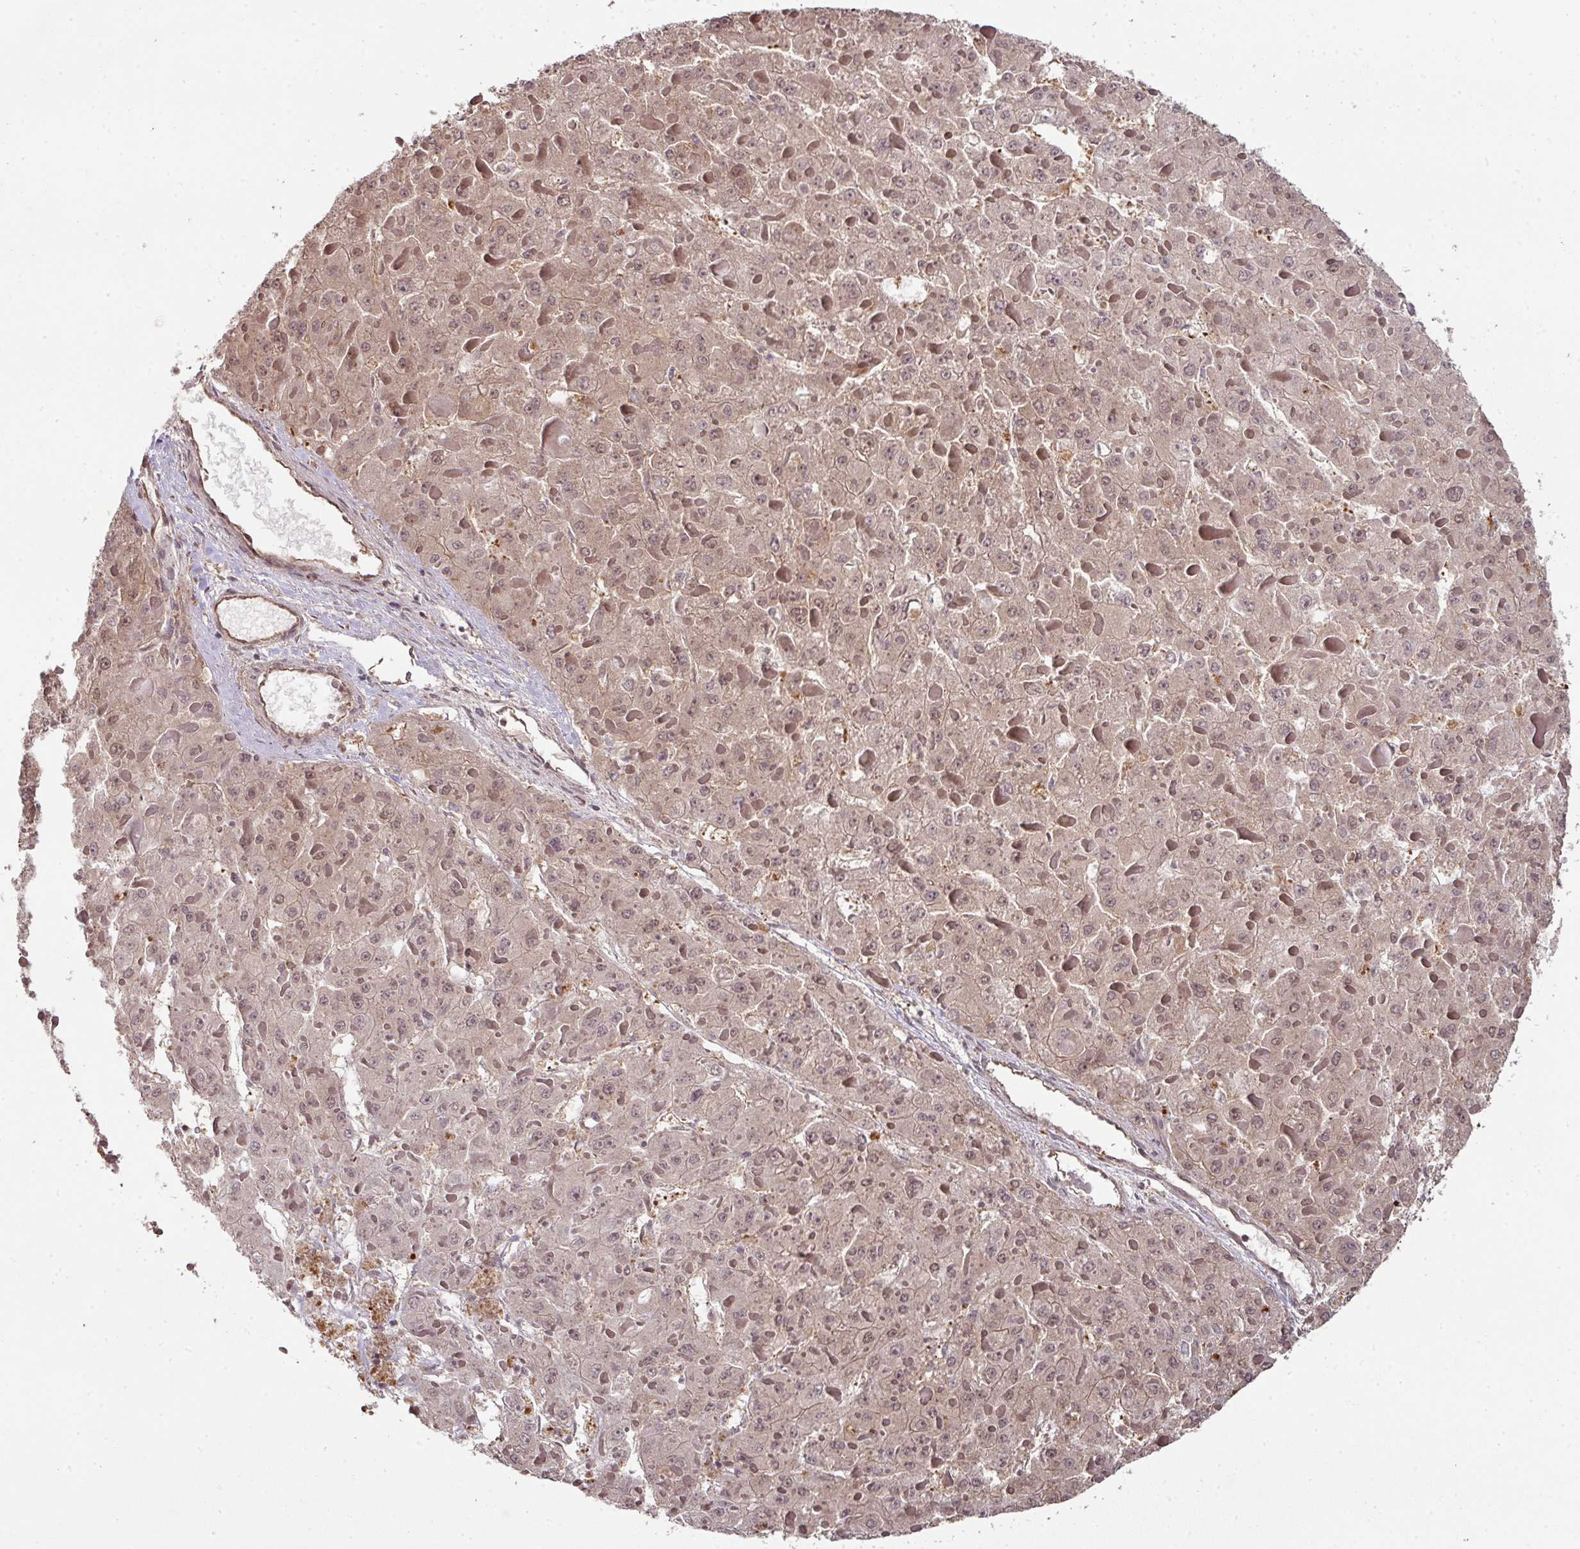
{"staining": {"intensity": "weak", "quantity": ">75%", "location": "cytoplasmic/membranous,nuclear"}, "tissue": "liver cancer", "cell_type": "Tumor cells", "image_type": "cancer", "snomed": [{"axis": "morphology", "description": "Carcinoma, Hepatocellular, NOS"}, {"axis": "topography", "description": "Liver"}], "caption": "The micrograph shows staining of liver cancer, revealing weak cytoplasmic/membranous and nuclear protein positivity (brown color) within tumor cells.", "gene": "ANKRD18A", "patient": {"sex": "female", "age": 73}}